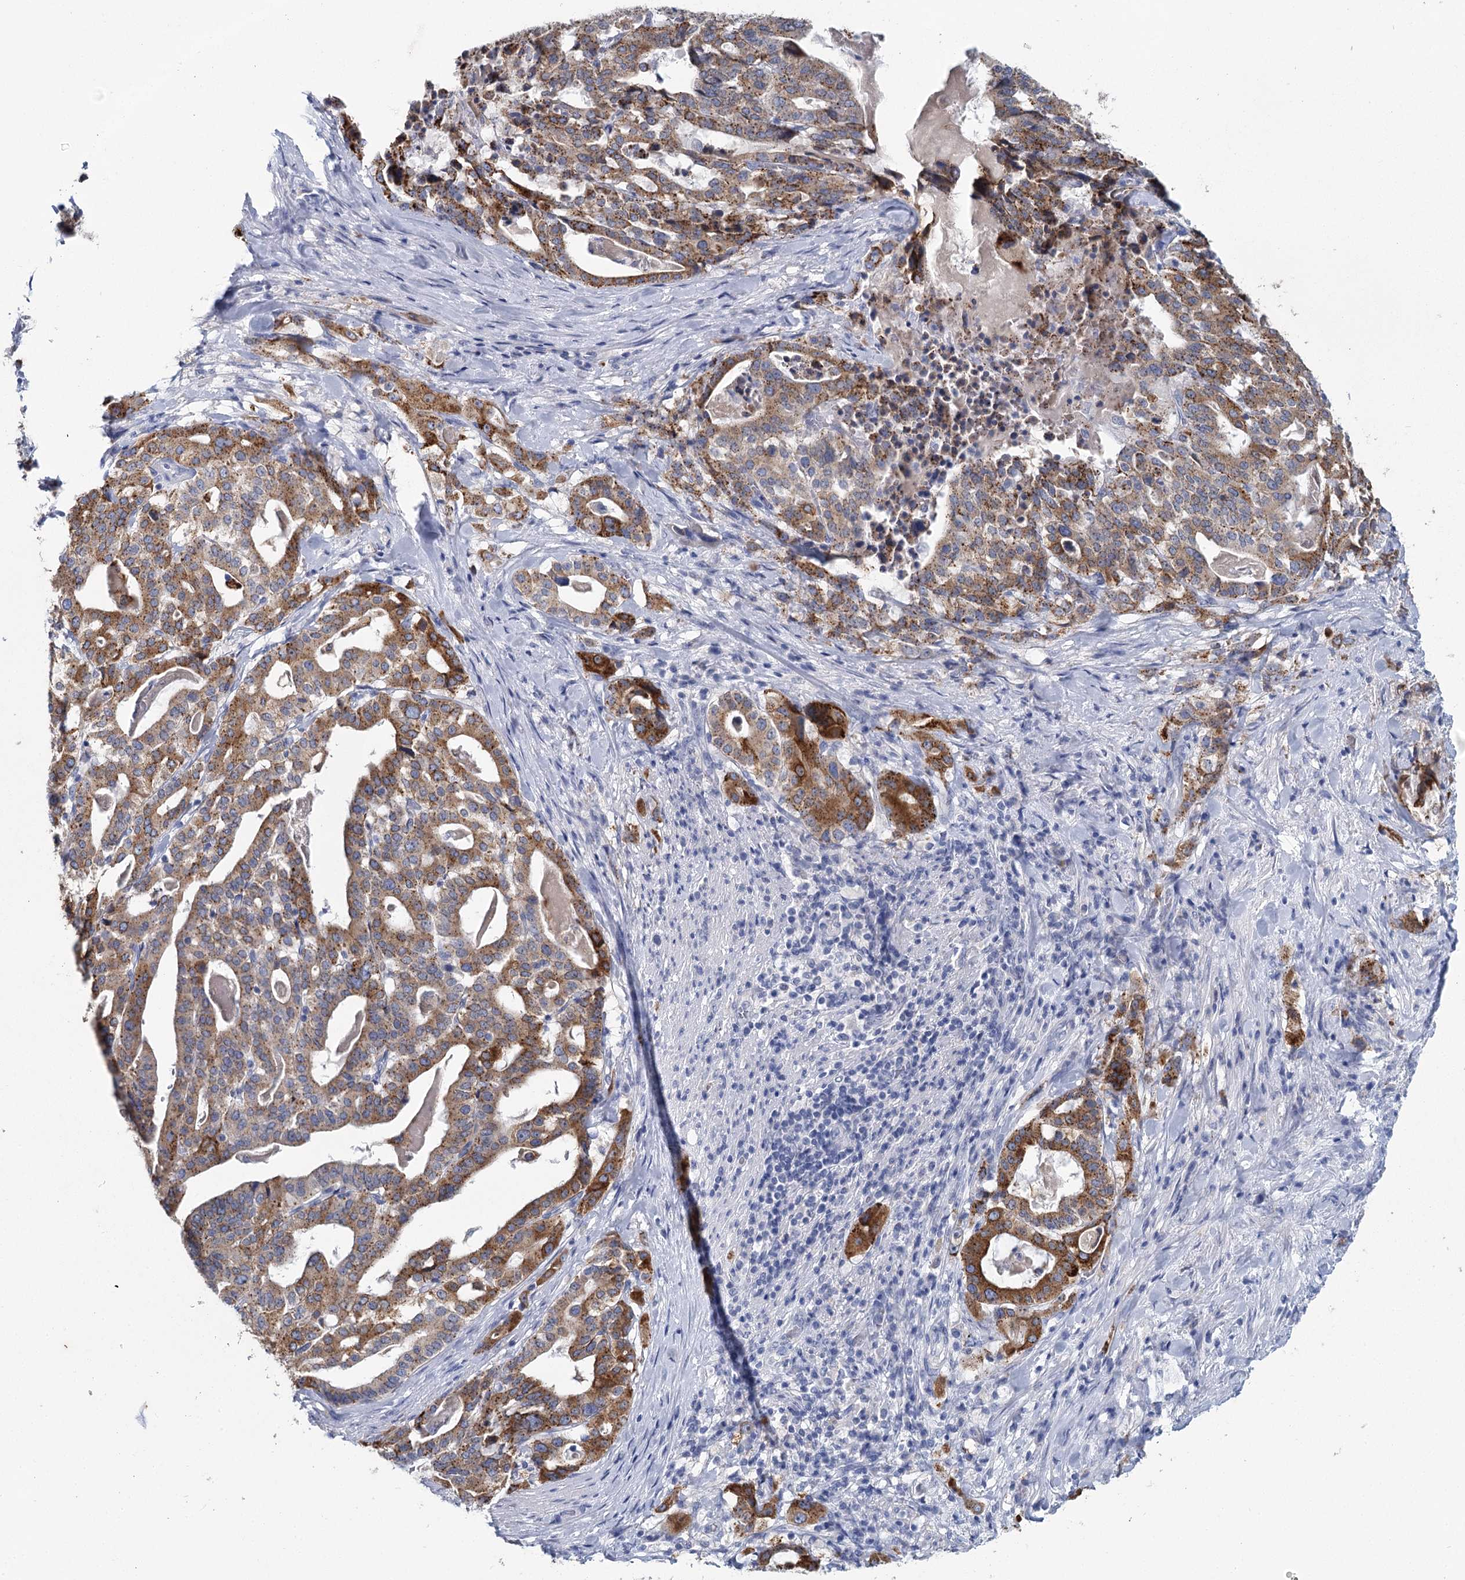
{"staining": {"intensity": "moderate", "quantity": ">75%", "location": "cytoplasmic/membranous"}, "tissue": "stomach cancer", "cell_type": "Tumor cells", "image_type": "cancer", "snomed": [{"axis": "morphology", "description": "Adenocarcinoma, NOS"}, {"axis": "topography", "description": "Stomach"}], "caption": "A high-resolution histopathology image shows IHC staining of adenocarcinoma (stomach), which demonstrates moderate cytoplasmic/membranous expression in about >75% of tumor cells. (Brightfield microscopy of DAB IHC at high magnification).", "gene": "METTL7B", "patient": {"sex": "male", "age": 48}}